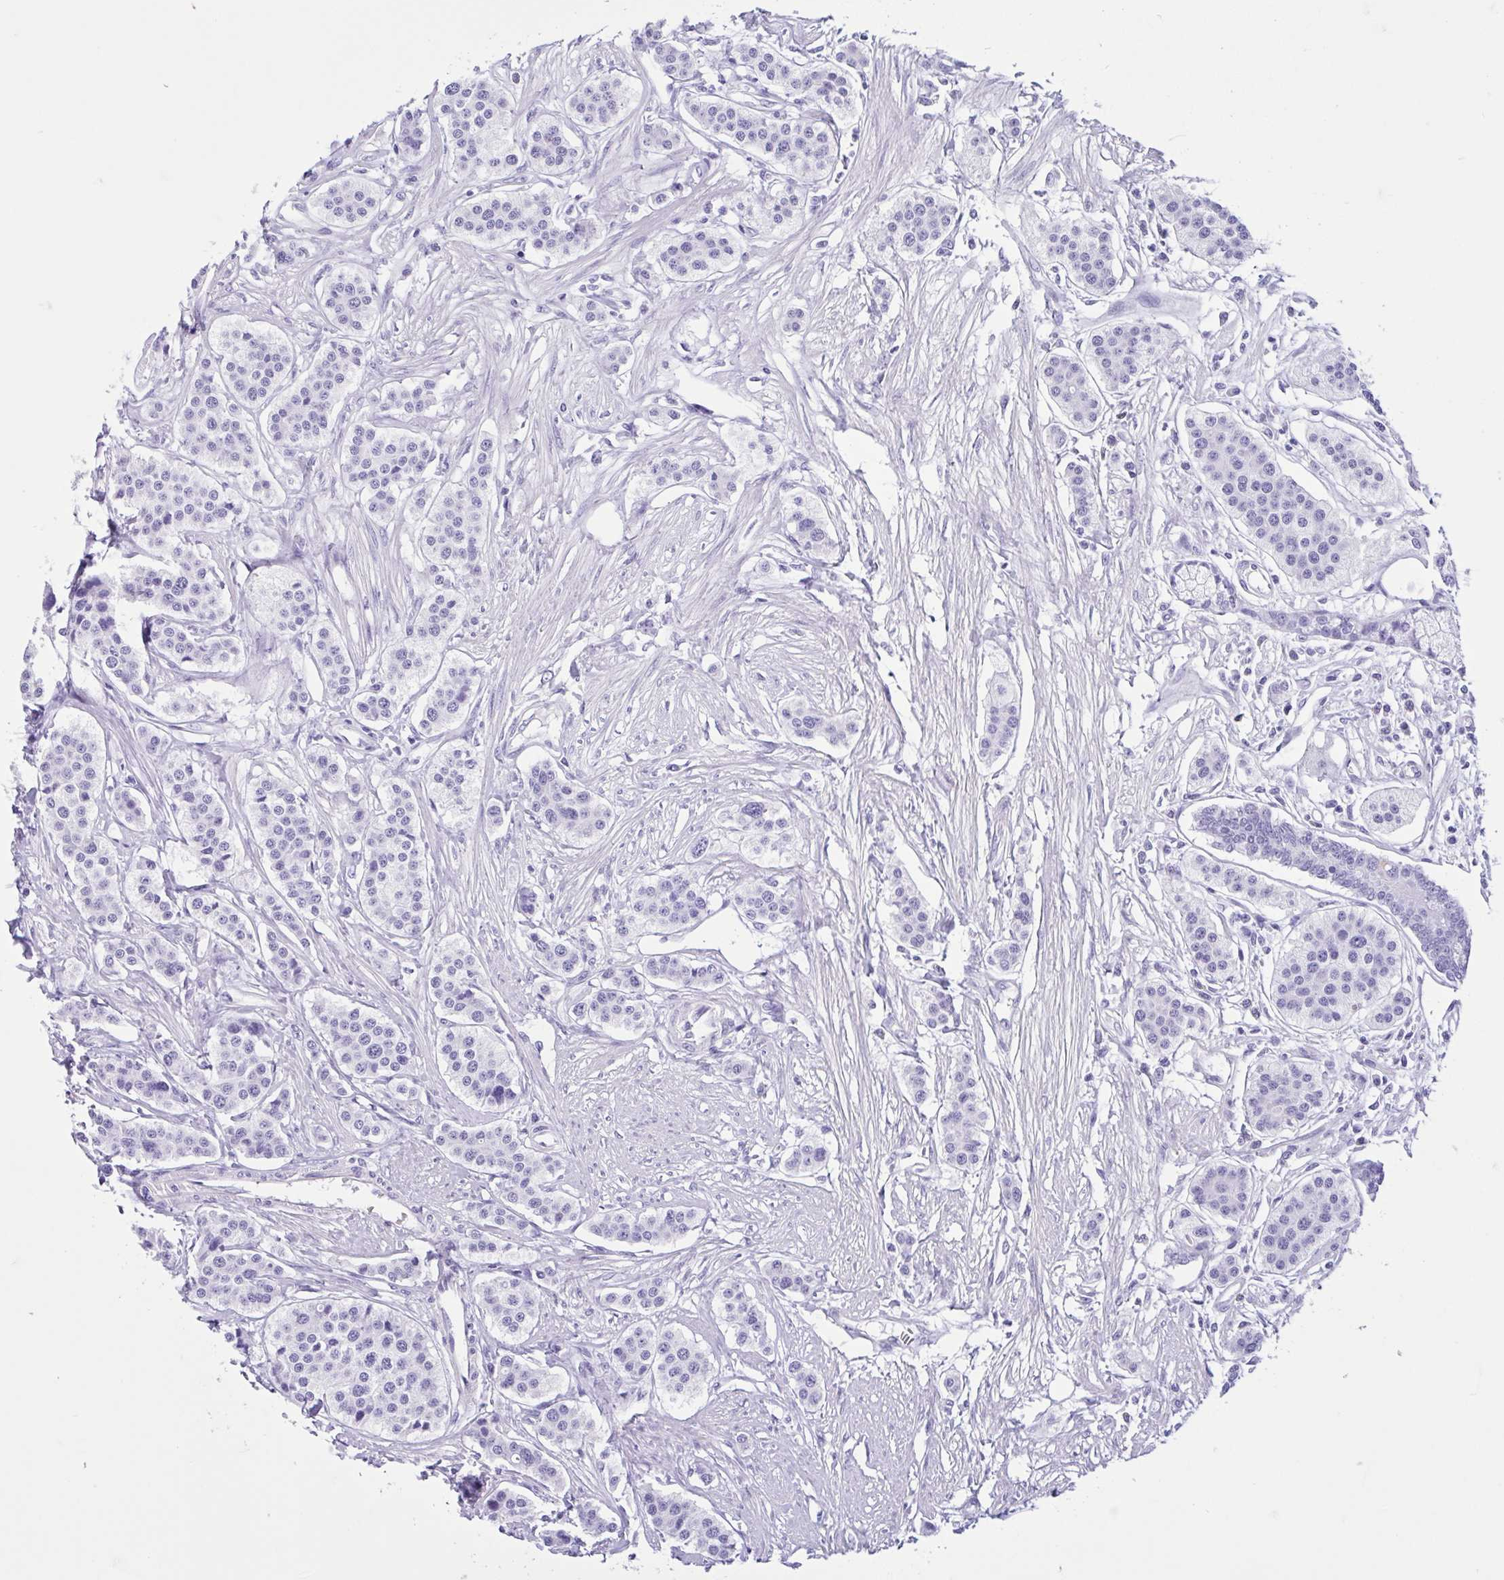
{"staining": {"intensity": "negative", "quantity": "none", "location": "none"}, "tissue": "carcinoid", "cell_type": "Tumor cells", "image_type": "cancer", "snomed": [{"axis": "morphology", "description": "Carcinoid, malignant, NOS"}, {"axis": "topography", "description": "Small intestine"}], "caption": "DAB (3,3'-diaminobenzidine) immunohistochemical staining of carcinoid demonstrates no significant staining in tumor cells. Brightfield microscopy of IHC stained with DAB (brown) and hematoxylin (blue), captured at high magnification.", "gene": "IAPP", "patient": {"sex": "male", "age": 60}}